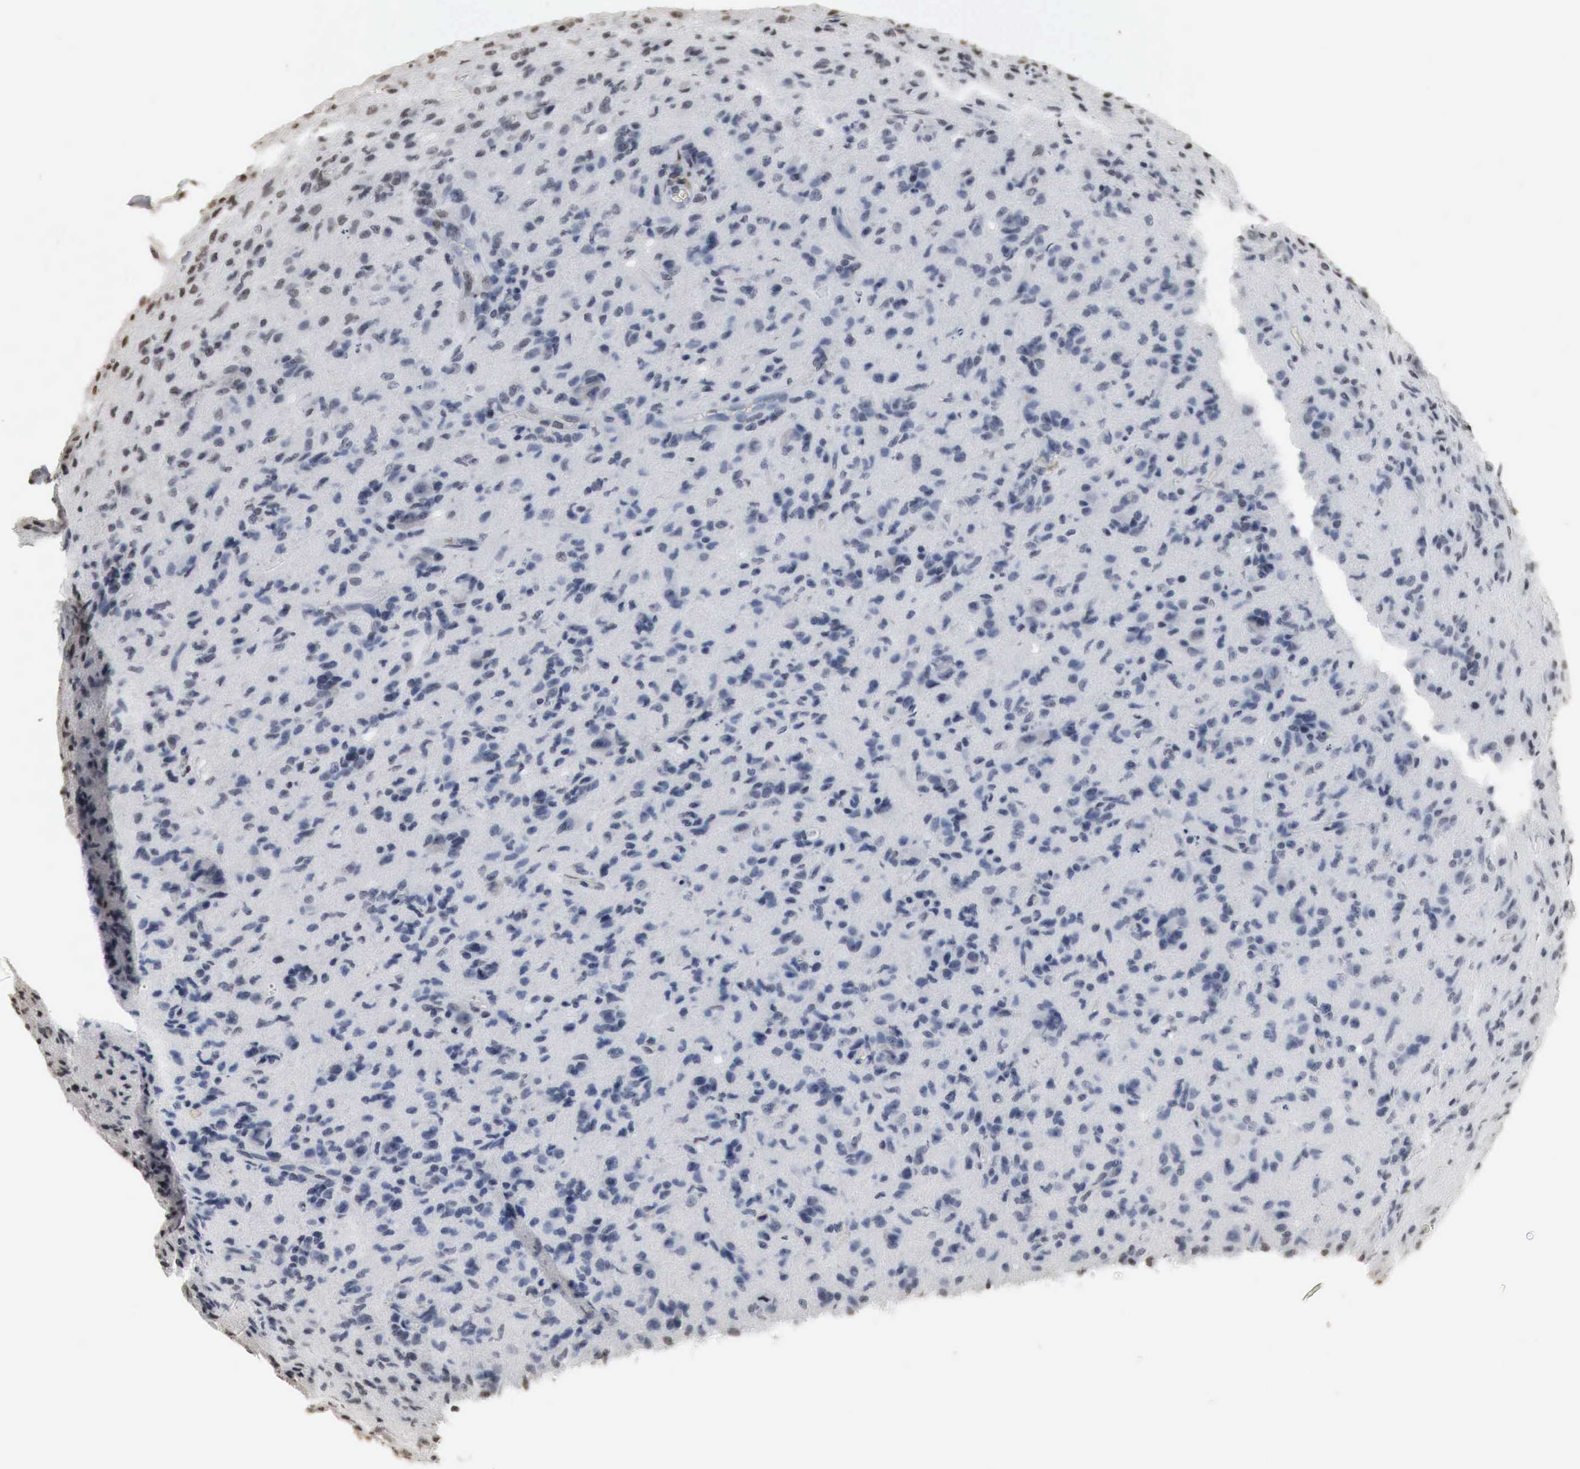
{"staining": {"intensity": "negative", "quantity": "none", "location": "none"}, "tissue": "glioma", "cell_type": "Tumor cells", "image_type": "cancer", "snomed": [{"axis": "morphology", "description": "Glioma, malignant, High grade"}, {"axis": "topography", "description": "Brain"}], "caption": "High power microscopy image of an IHC micrograph of glioma, revealing no significant positivity in tumor cells.", "gene": "ERBB4", "patient": {"sex": "male", "age": 36}}